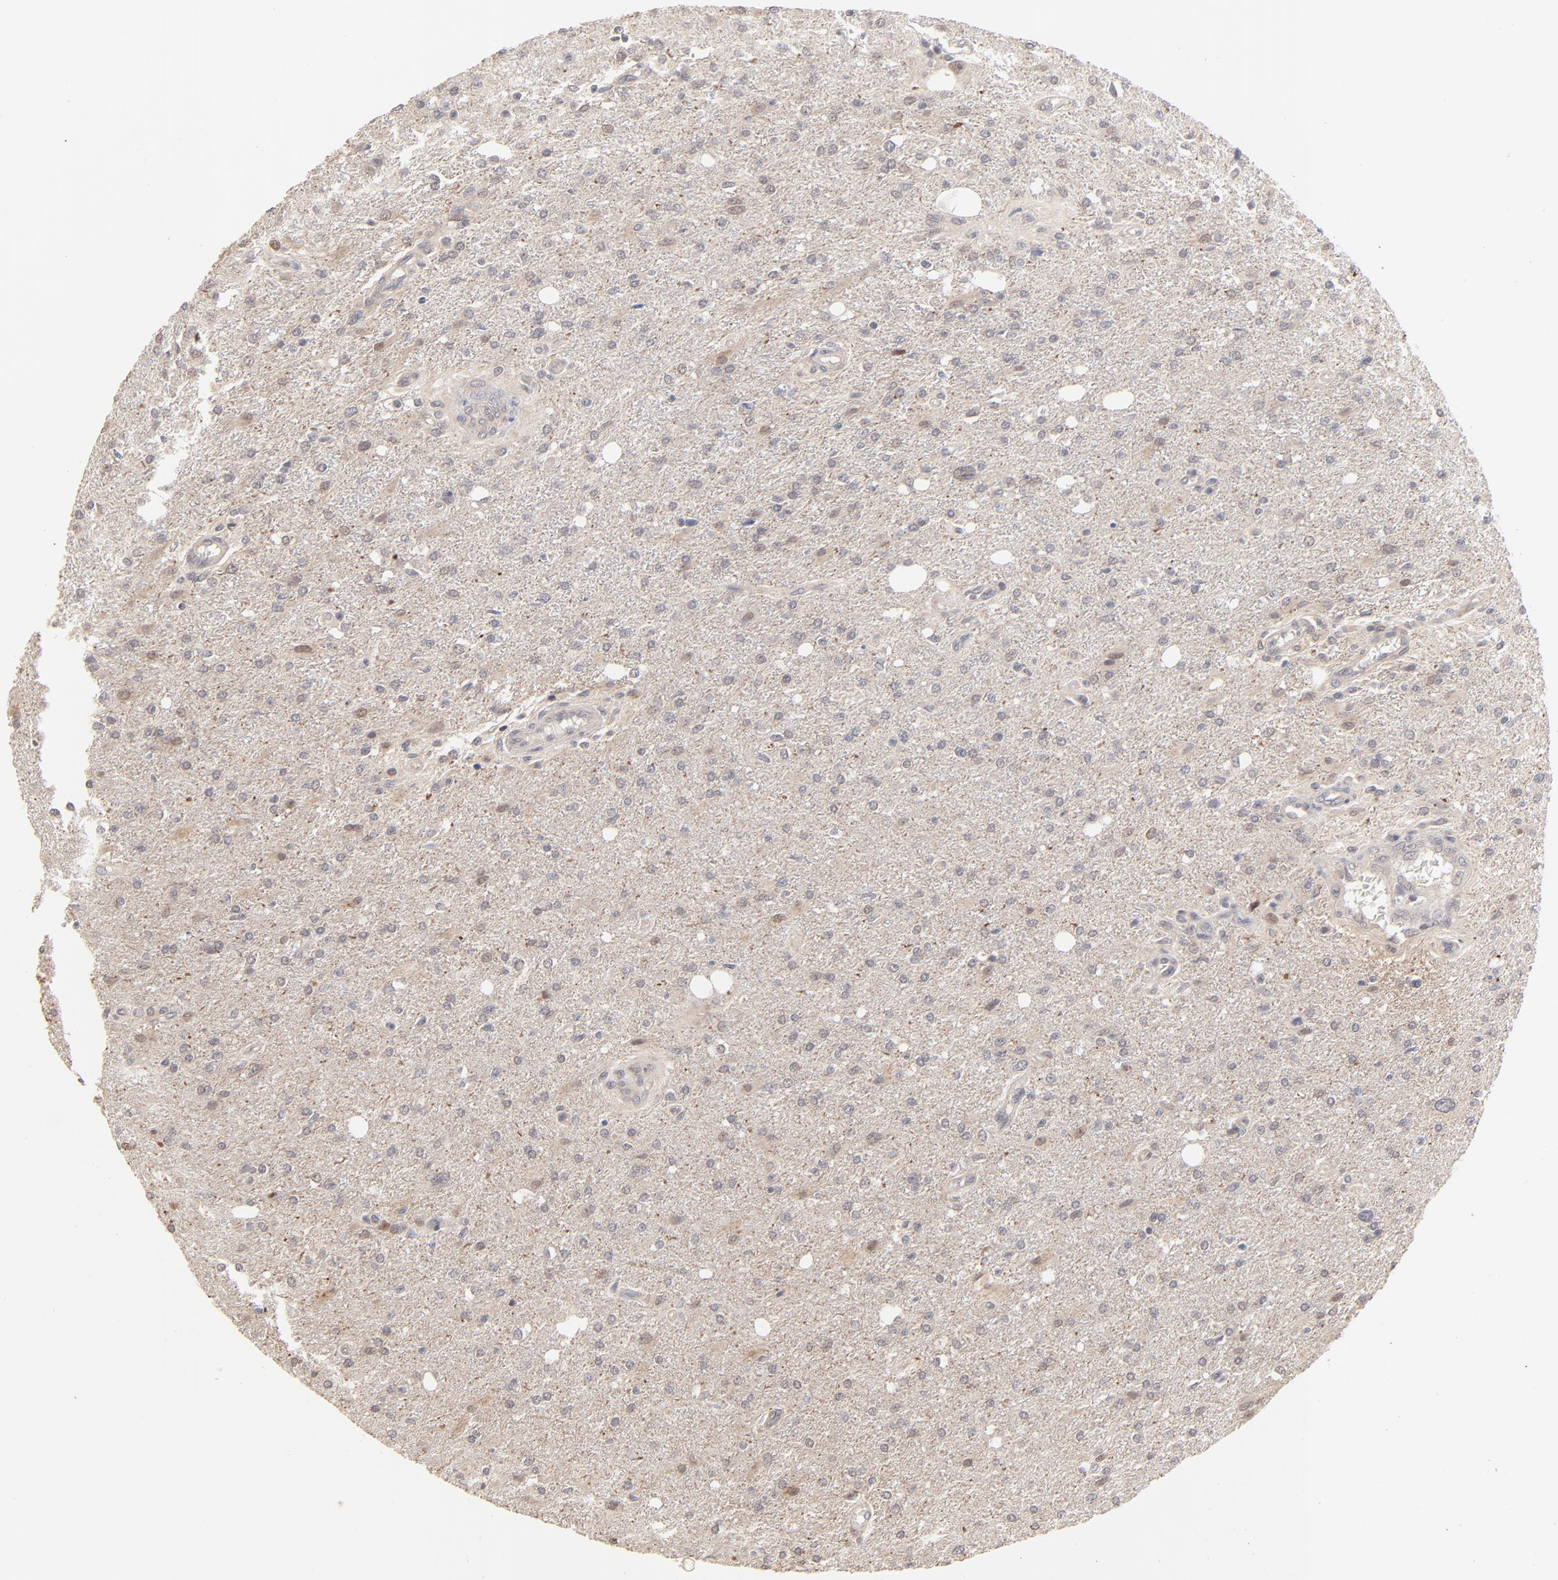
{"staining": {"intensity": "weak", "quantity": "25%-75%", "location": "cytoplasmic/membranous,nuclear"}, "tissue": "glioma", "cell_type": "Tumor cells", "image_type": "cancer", "snomed": [{"axis": "morphology", "description": "Glioma, malignant, High grade"}, {"axis": "topography", "description": "Cerebral cortex"}], "caption": "Immunohistochemical staining of malignant high-grade glioma shows low levels of weak cytoplasmic/membranous and nuclear expression in about 25%-75% of tumor cells. (Brightfield microscopy of DAB IHC at high magnification).", "gene": "MSL2", "patient": {"sex": "male", "age": 76}}